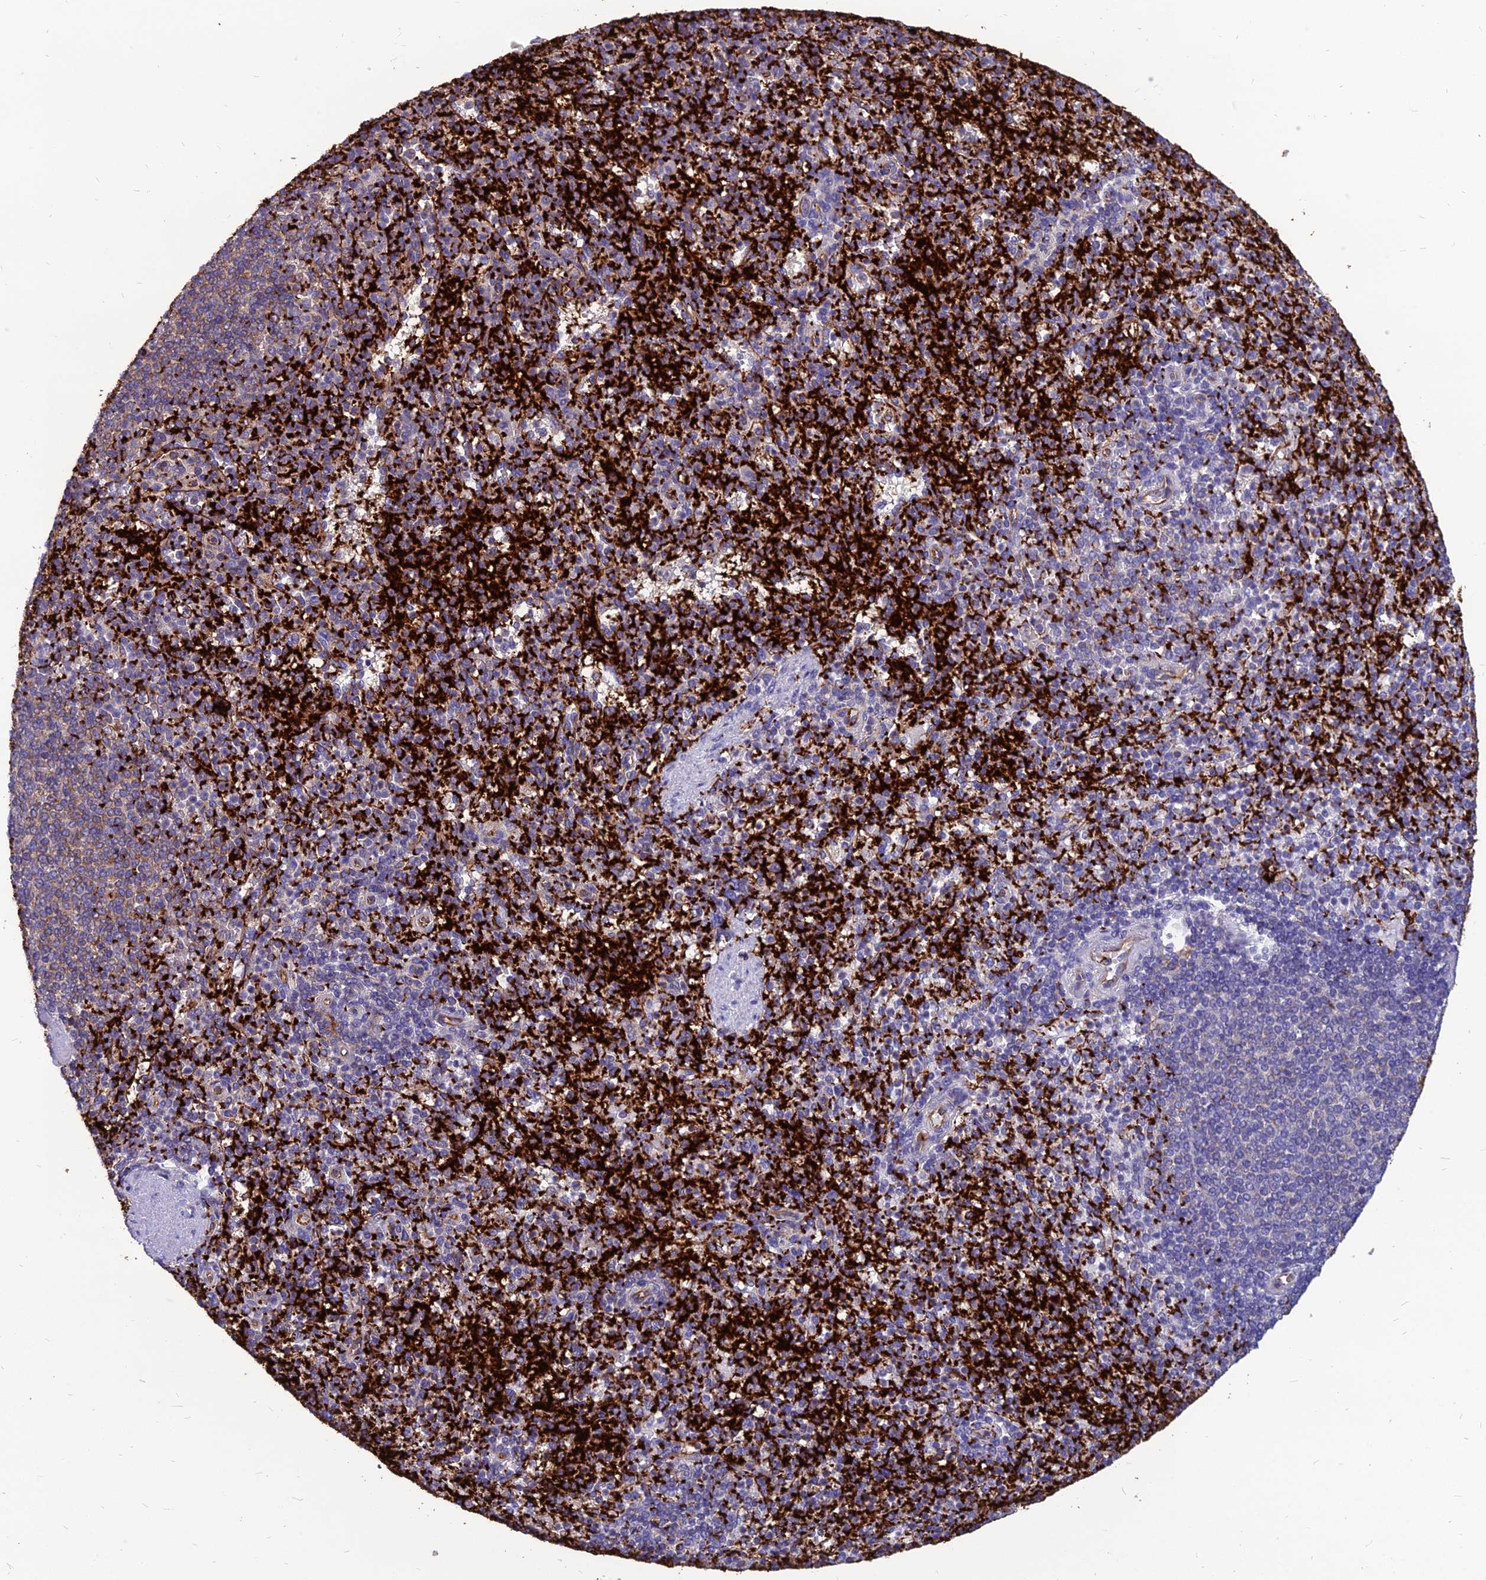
{"staining": {"intensity": "negative", "quantity": "none", "location": "none"}, "tissue": "spleen", "cell_type": "Cells in red pulp", "image_type": "normal", "snomed": [{"axis": "morphology", "description": "Normal tissue, NOS"}, {"axis": "topography", "description": "Spleen"}], "caption": "The image shows no staining of cells in red pulp in benign spleen. Brightfield microscopy of IHC stained with DAB (3,3'-diaminobenzidine) (brown) and hematoxylin (blue), captured at high magnification.", "gene": "PSMD11", "patient": {"sex": "female", "age": 74}}